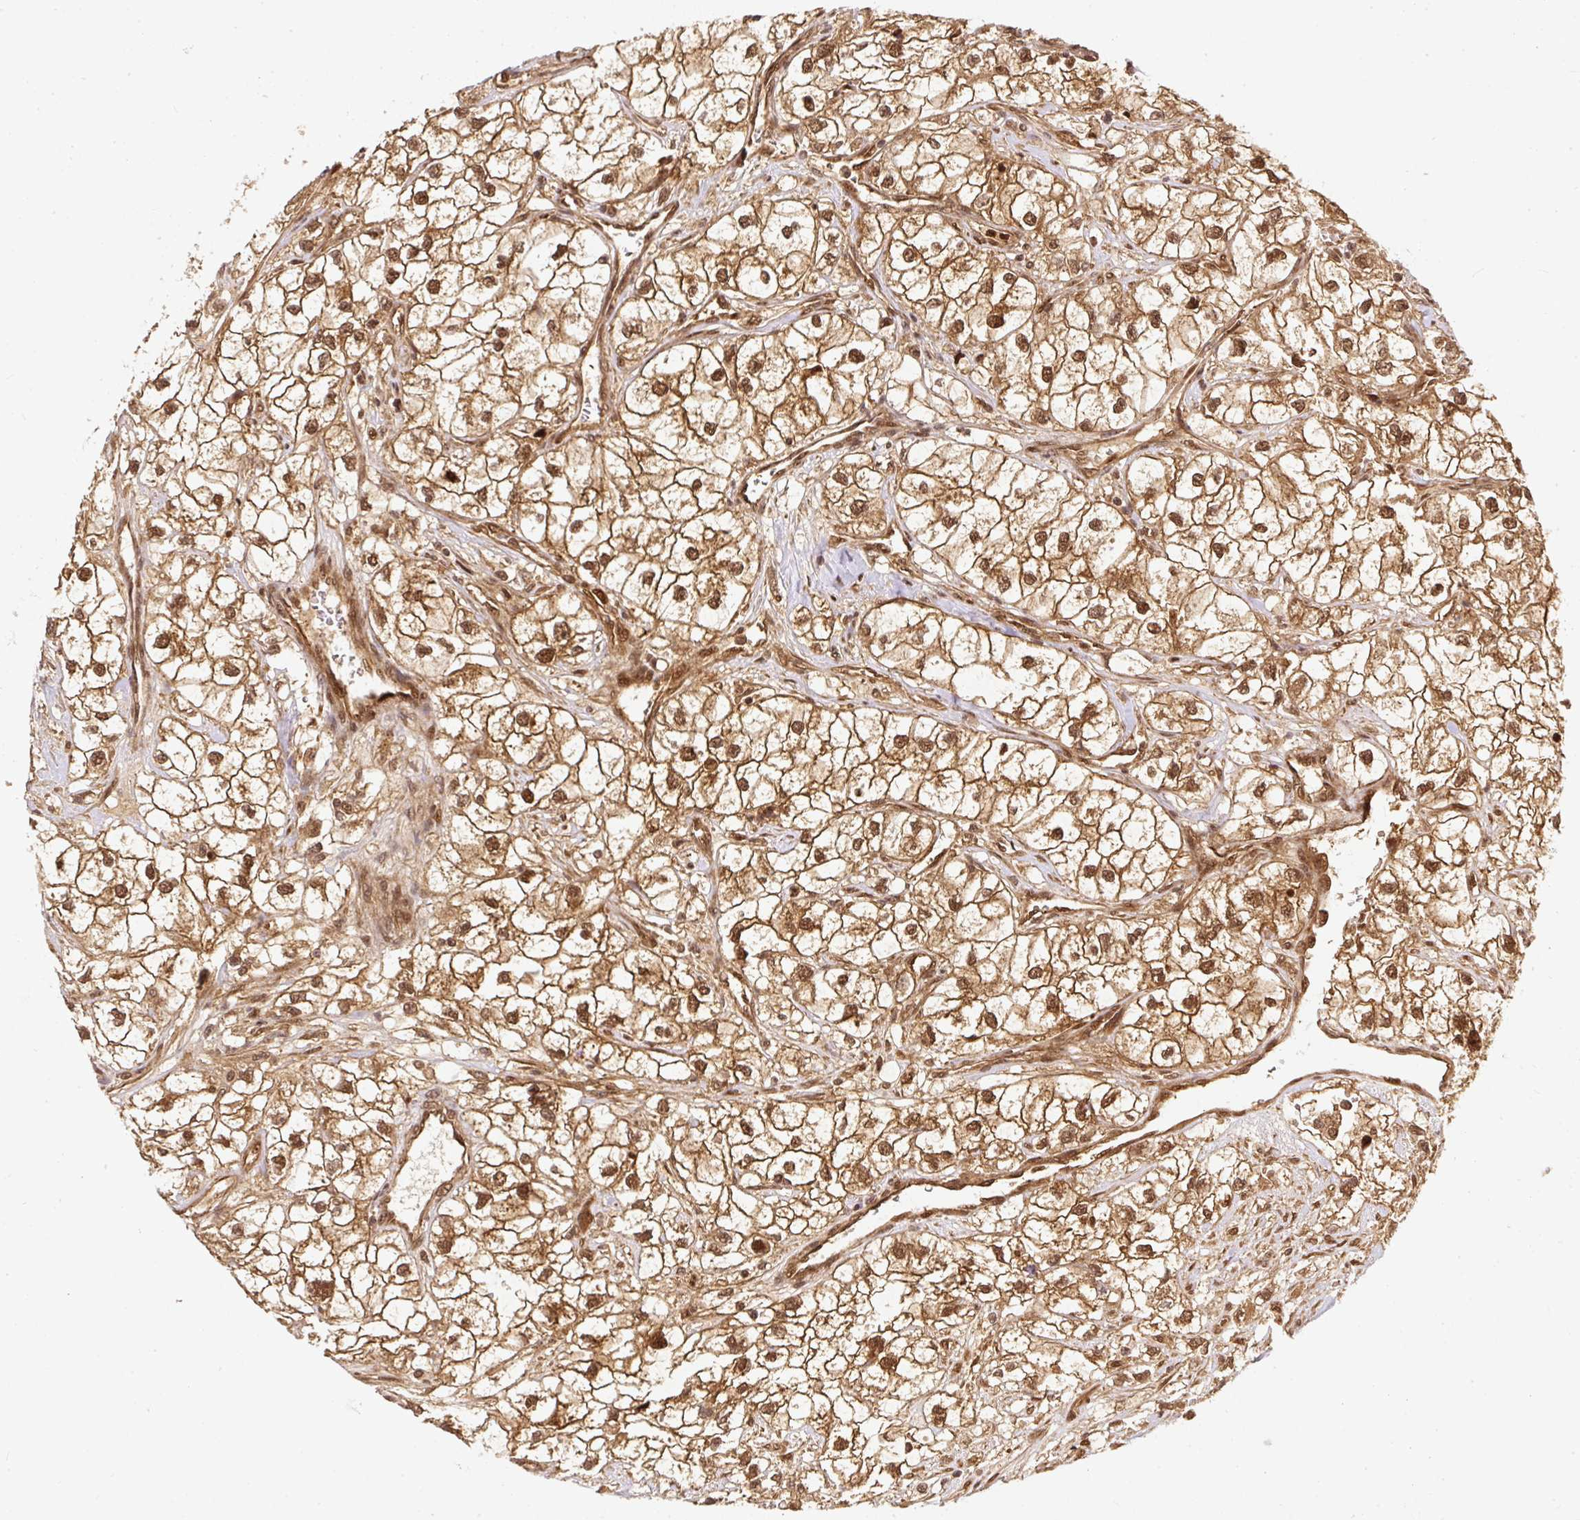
{"staining": {"intensity": "moderate", "quantity": ">75%", "location": "cytoplasmic/membranous,nuclear"}, "tissue": "renal cancer", "cell_type": "Tumor cells", "image_type": "cancer", "snomed": [{"axis": "morphology", "description": "Adenocarcinoma, NOS"}, {"axis": "topography", "description": "Kidney"}], "caption": "Adenocarcinoma (renal) stained for a protein (brown) demonstrates moderate cytoplasmic/membranous and nuclear positive positivity in about >75% of tumor cells.", "gene": "PSMD1", "patient": {"sex": "male", "age": 59}}